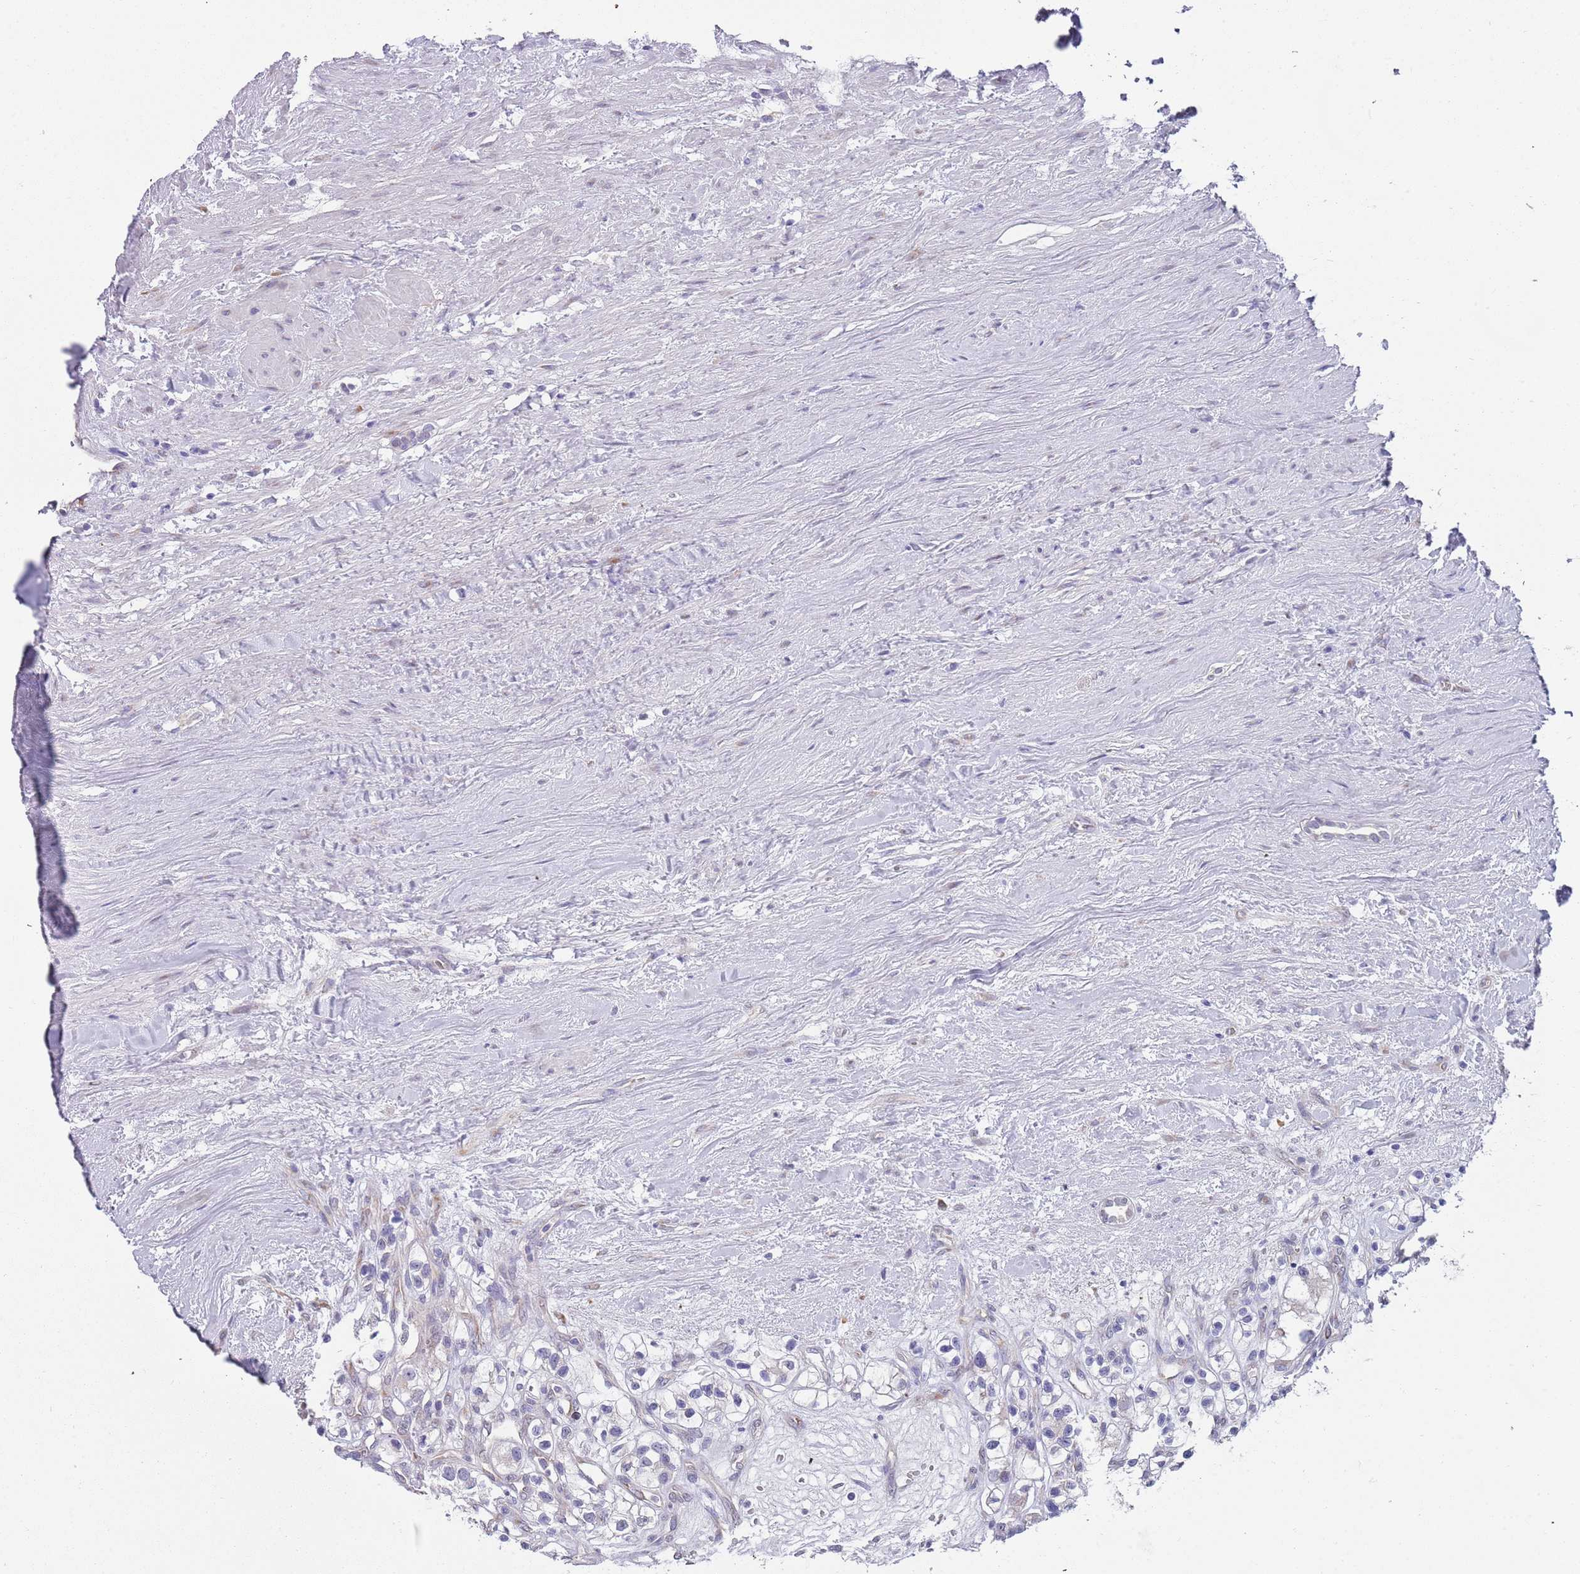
{"staining": {"intensity": "negative", "quantity": "none", "location": "none"}, "tissue": "renal cancer", "cell_type": "Tumor cells", "image_type": "cancer", "snomed": [{"axis": "morphology", "description": "Adenocarcinoma, NOS"}, {"axis": "topography", "description": "Kidney"}], "caption": "This is an IHC micrograph of human renal cancer (adenocarcinoma). There is no positivity in tumor cells.", "gene": "TNRC6C", "patient": {"sex": "female", "age": 57}}